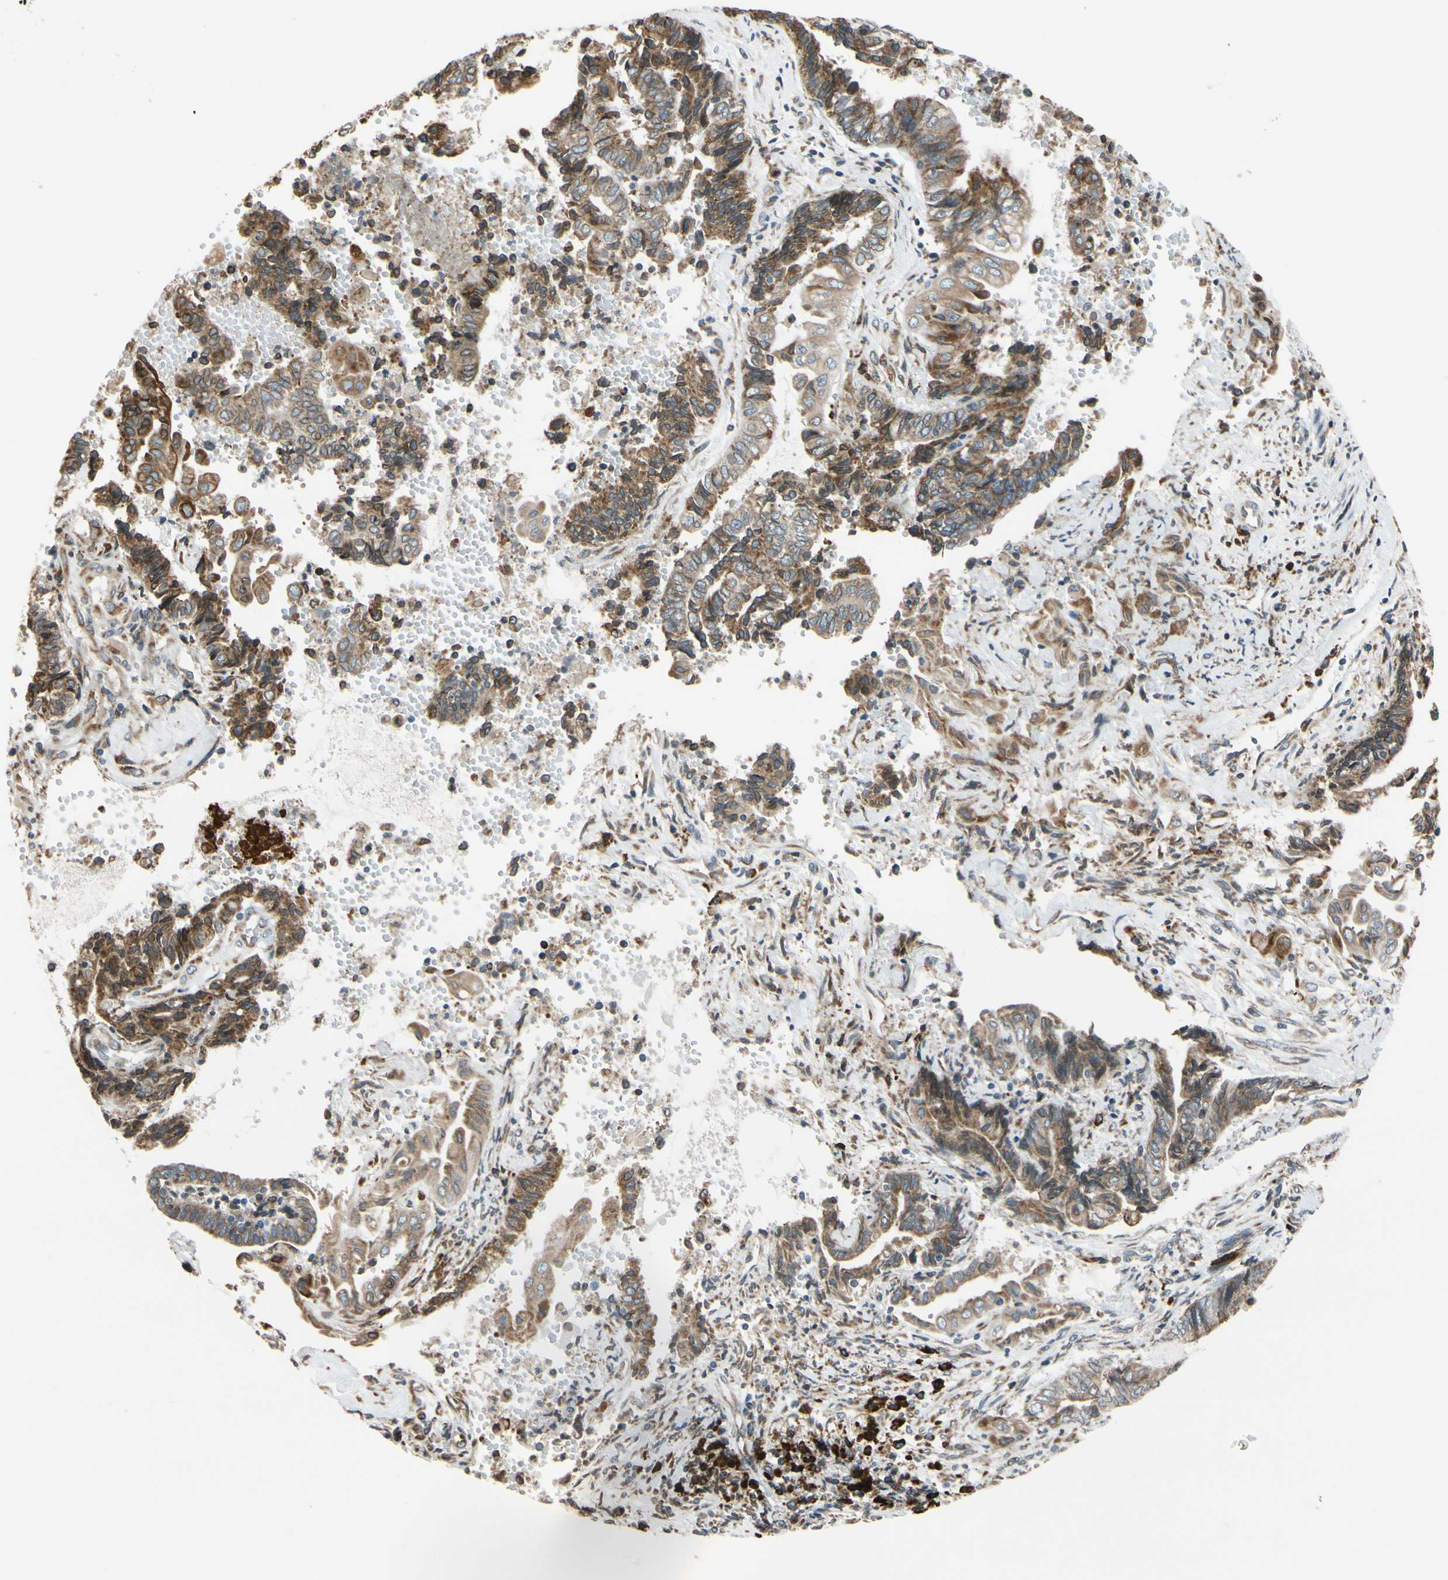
{"staining": {"intensity": "moderate", "quantity": ">75%", "location": "cytoplasmic/membranous"}, "tissue": "endometrial cancer", "cell_type": "Tumor cells", "image_type": "cancer", "snomed": [{"axis": "morphology", "description": "Adenocarcinoma, NOS"}, {"axis": "topography", "description": "Uterus"}, {"axis": "topography", "description": "Endometrium"}], "caption": "A brown stain shows moderate cytoplasmic/membranous staining of a protein in endometrial adenocarcinoma tumor cells.", "gene": "RPN2", "patient": {"sex": "female", "age": 70}}